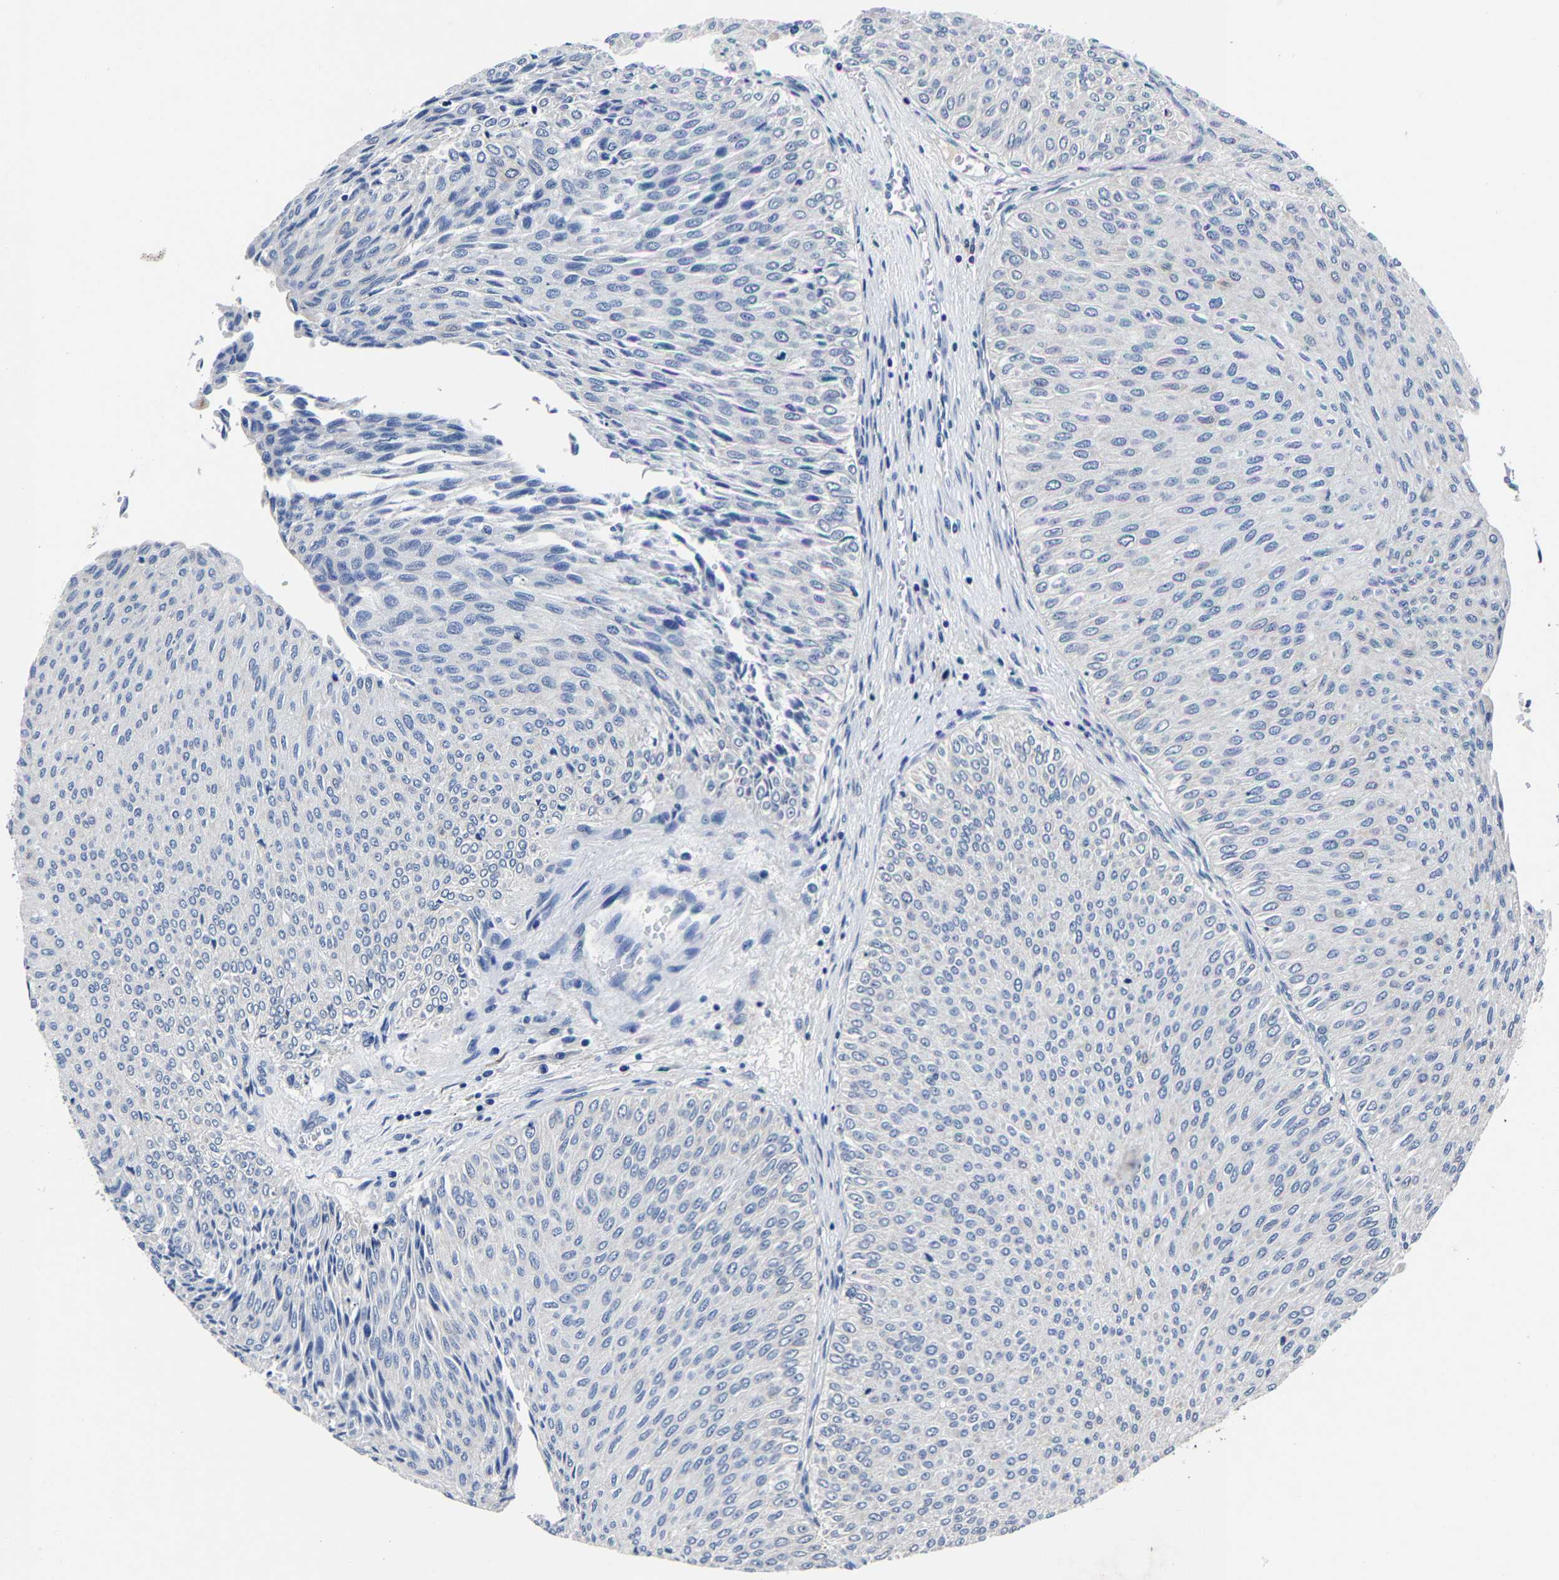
{"staining": {"intensity": "negative", "quantity": "none", "location": "none"}, "tissue": "urothelial cancer", "cell_type": "Tumor cells", "image_type": "cancer", "snomed": [{"axis": "morphology", "description": "Urothelial carcinoma, Low grade"}, {"axis": "topography", "description": "Urinary bladder"}], "caption": "The photomicrograph shows no staining of tumor cells in urothelial cancer. Nuclei are stained in blue.", "gene": "PSPH", "patient": {"sex": "male", "age": 78}}